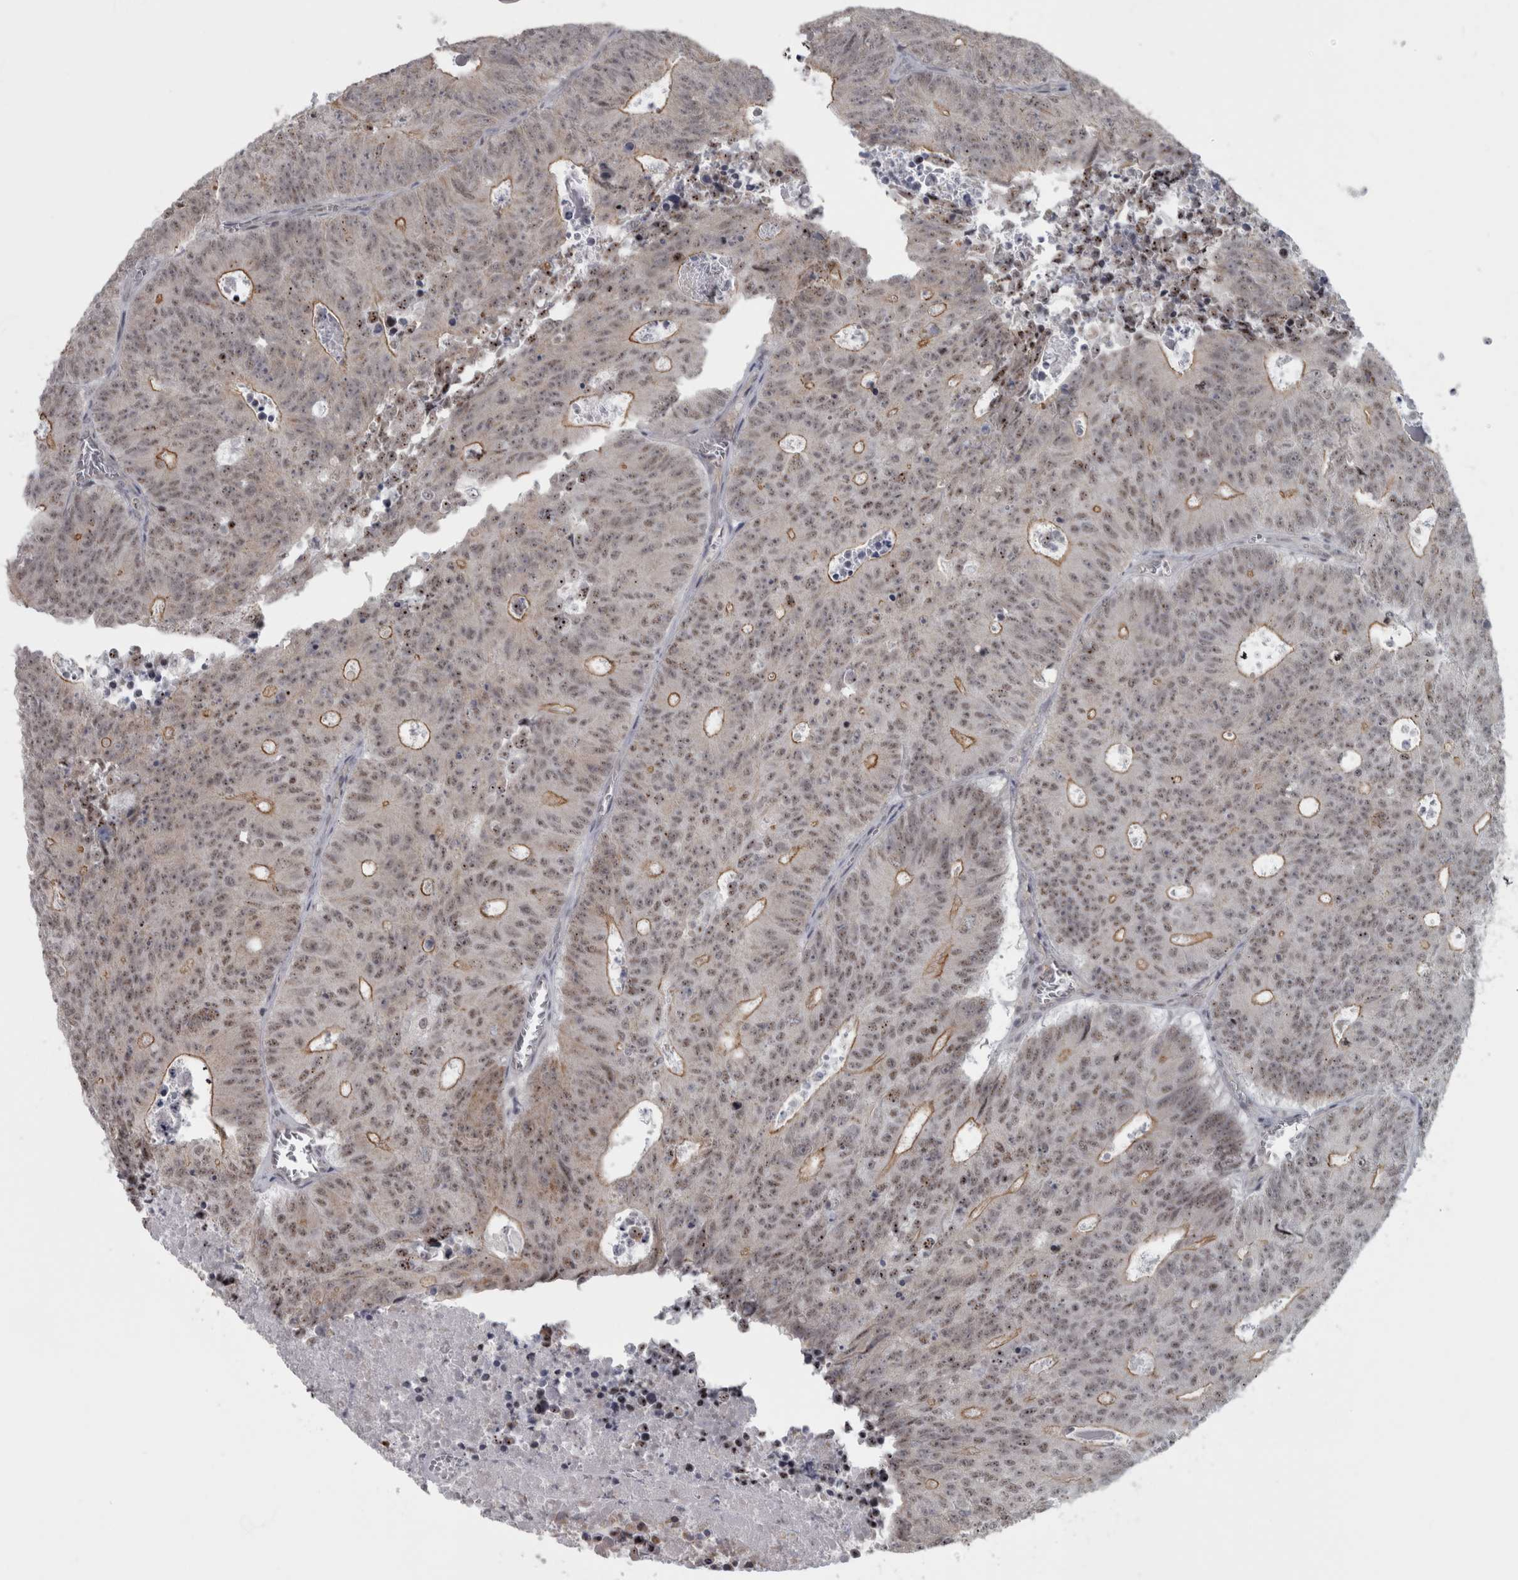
{"staining": {"intensity": "weak", "quantity": ">75%", "location": "cytoplasmic/membranous,nuclear"}, "tissue": "colorectal cancer", "cell_type": "Tumor cells", "image_type": "cancer", "snomed": [{"axis": "morphology", "description": "Adenocarcinoma, NOS"}, {"axis": "topography", "description": "Colon"}], "caption": "Immunohistochemistry of human colorectal adenocarcinoma shows low levels of weak cytoplasmic/membranous and nuclear expression in approximately >75% of tumor cells.", "gene": "PPP1R12B", "patient": {"sex": "male", "age": 87}}